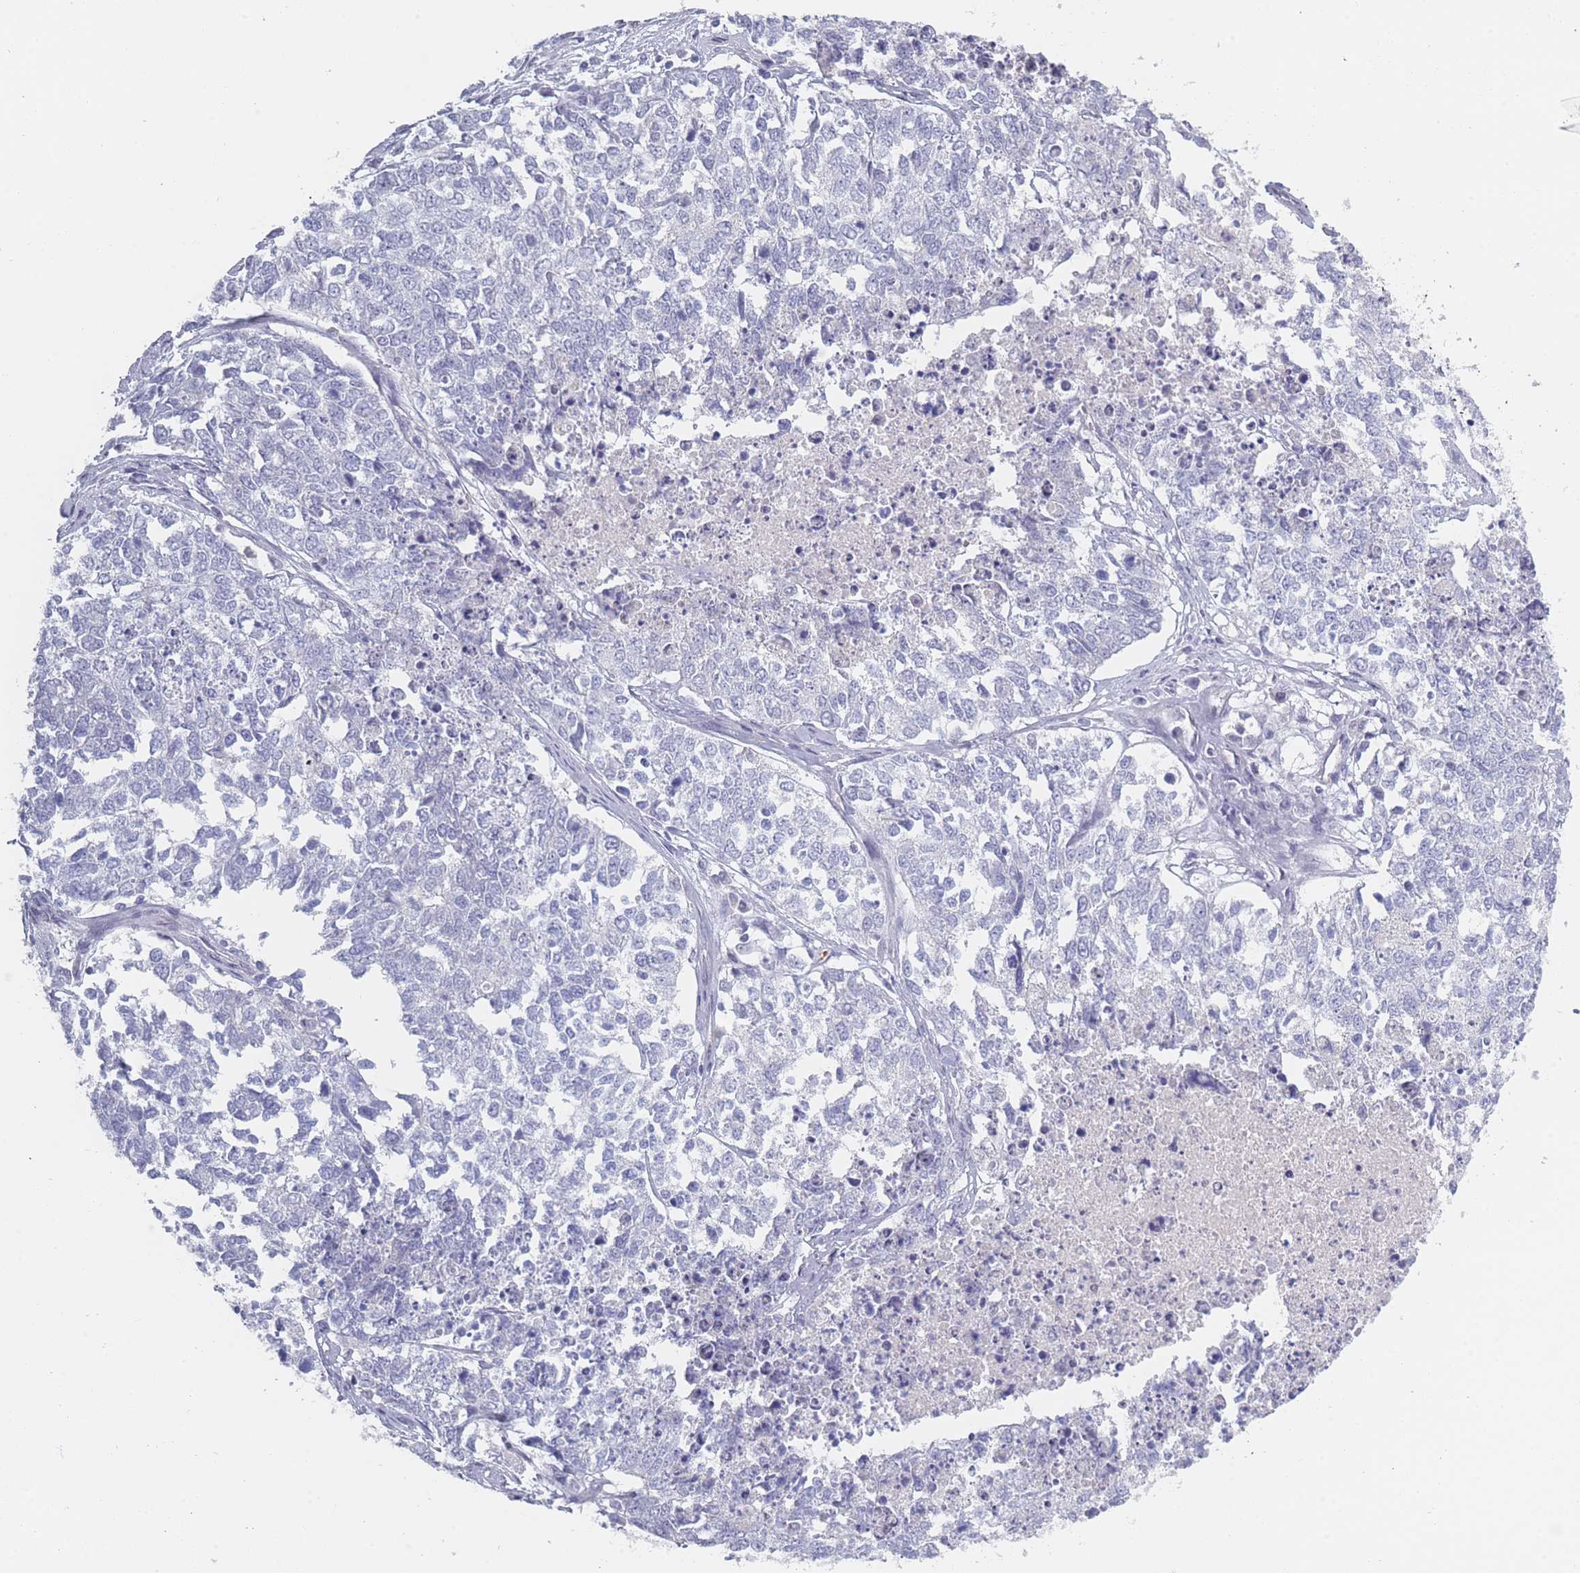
{"staining": {"intensity": "negative", "quantity": "none", "location": "none"}, "tissue": "cervical cancer", "cell_type": "Tumor cells", "image_type": "cancer", "snomed": [{"axis": "morphology", "description": "Squamous cell carcinoma, NOS"}, {"axis": "topography", "description": "Cervix"}], "caption": "The image exhibits no significant staining in tumor cells of cervical squamous cell carcinoma. (Immunohistochemistry (ihc), brightfield microscopy, high magnification).", "gene": "ROS1", "patient": {"sex": "female", "age": 63}}